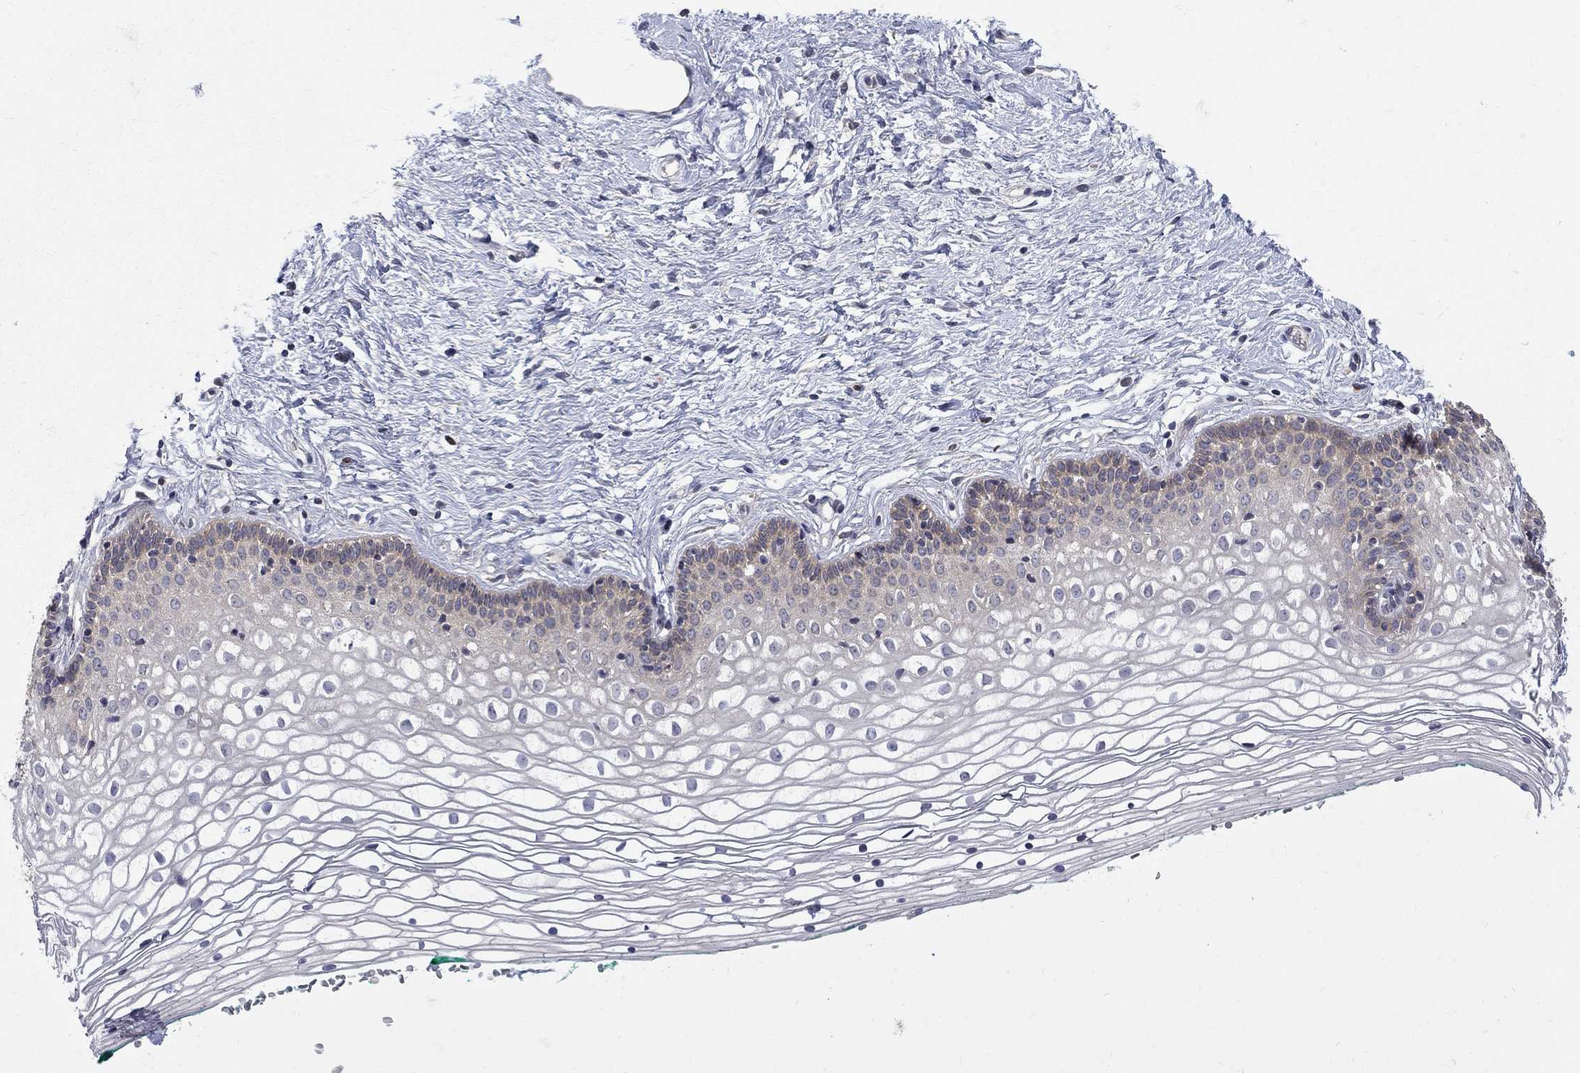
{"staining": {"intensity": "negative", "quantity": "none", "location": "none"}, "tissue": "vagina", "cell_type": "Squamous epithelial cells", "image_type": "normal", "snomed": [{"axis": "morphology", "description": "Normal tissue, NOS"}, {"axis": "topography", "description": "Vagina"}], "caption": "This is a image of immunohistochemistry (IHC) staining of benign vagina, which shows no staining in squamous epithelial cells.", "gene": "SH2B1", "patient": {"sex": "female", "age": 36}}